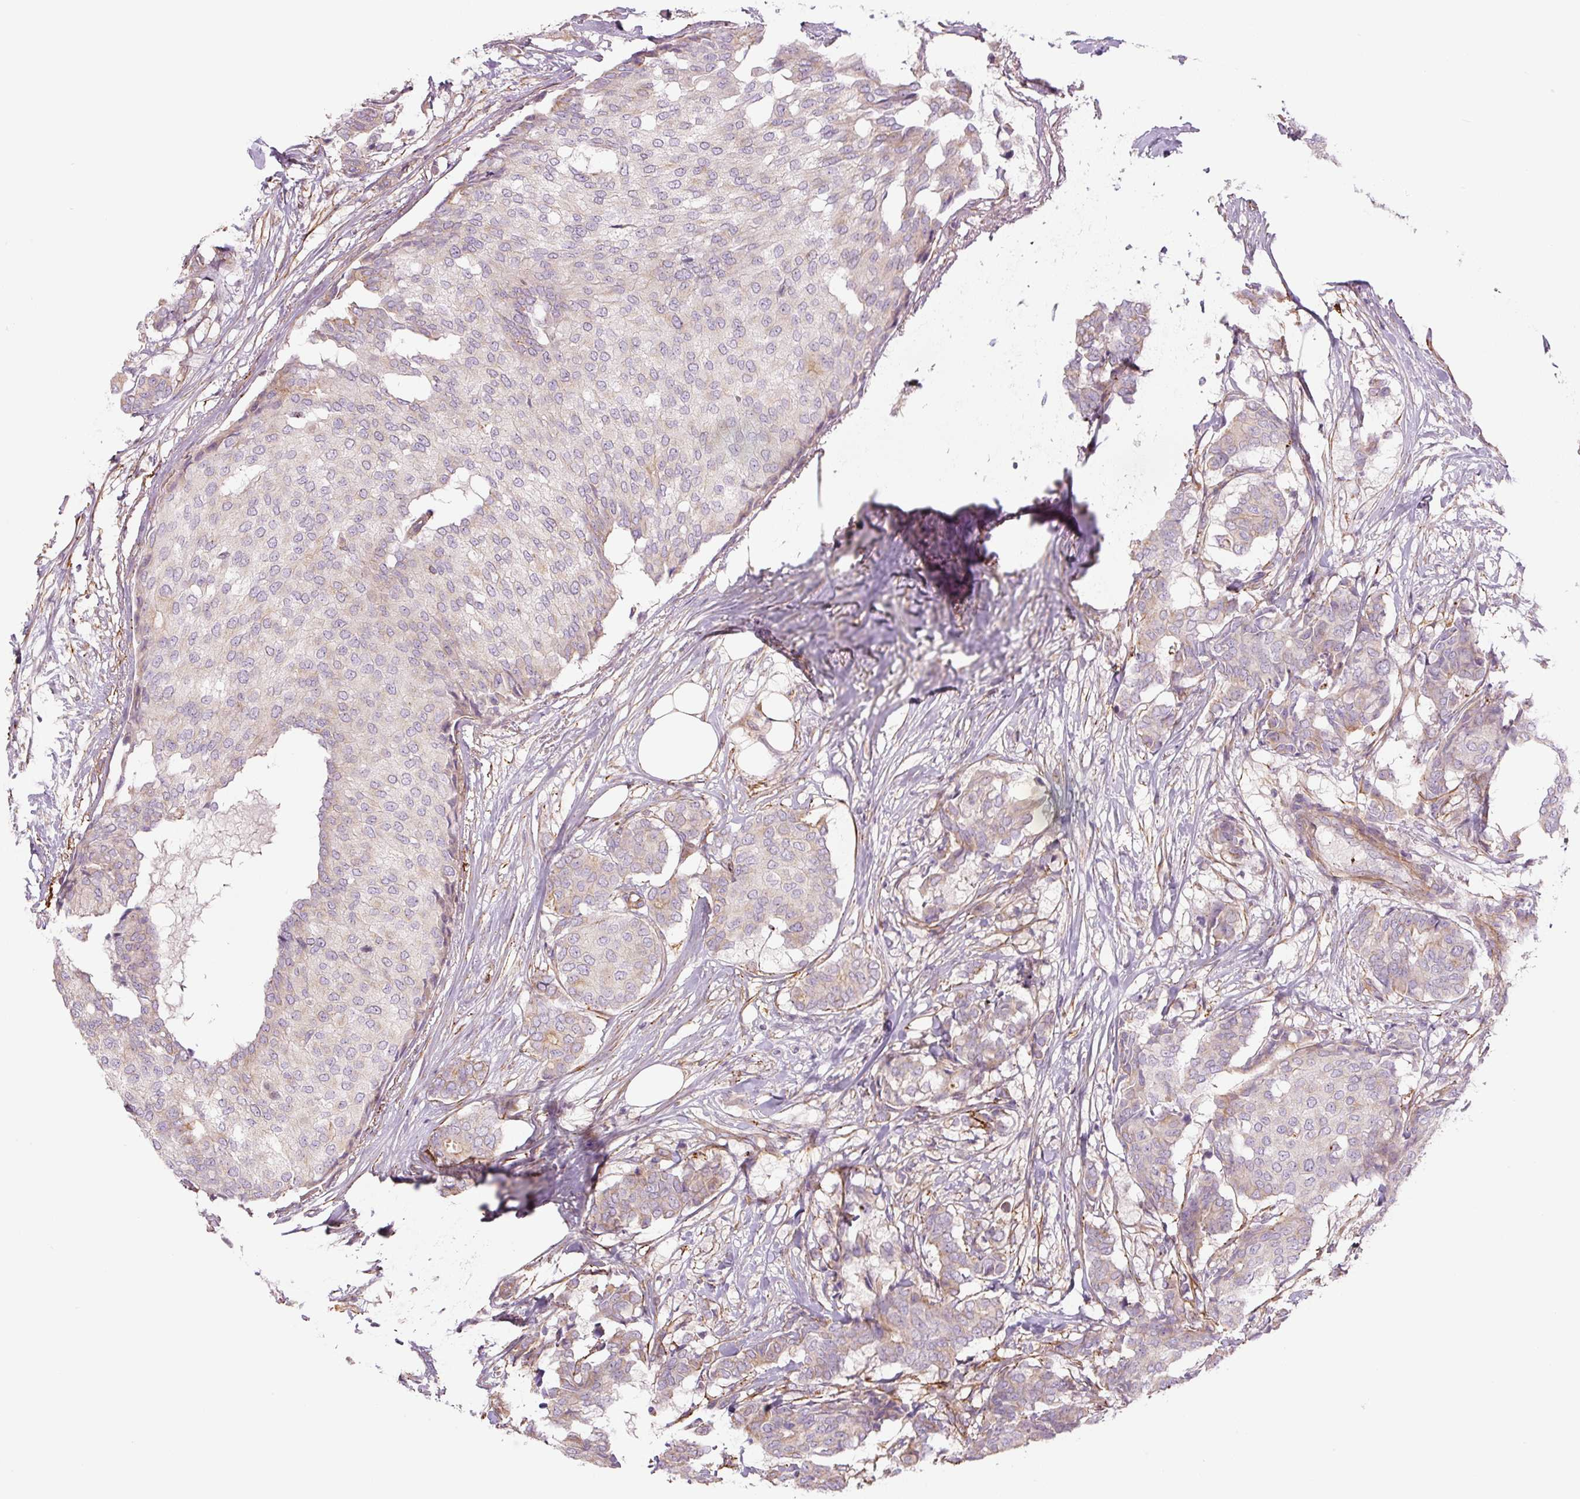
{"staining": {"intensity": "negative", "quantity": "none", "location": "none"}, "tissue": "breast cancer", "cell_type": "Tumor cells", "image_type": "cancer", "snomed": [{"axis": "morphology", "description": "Duct carcinoma"}, {"axis": "topography", "description": "Breast"}], "caption": "Immunohistochemistry image of neoplastic tissue: breast cancer stained with DAB shows no significant protein staining in tumor cells.", "gene": "CCNI2", "patient": {"sex": "female", "age": 75}}